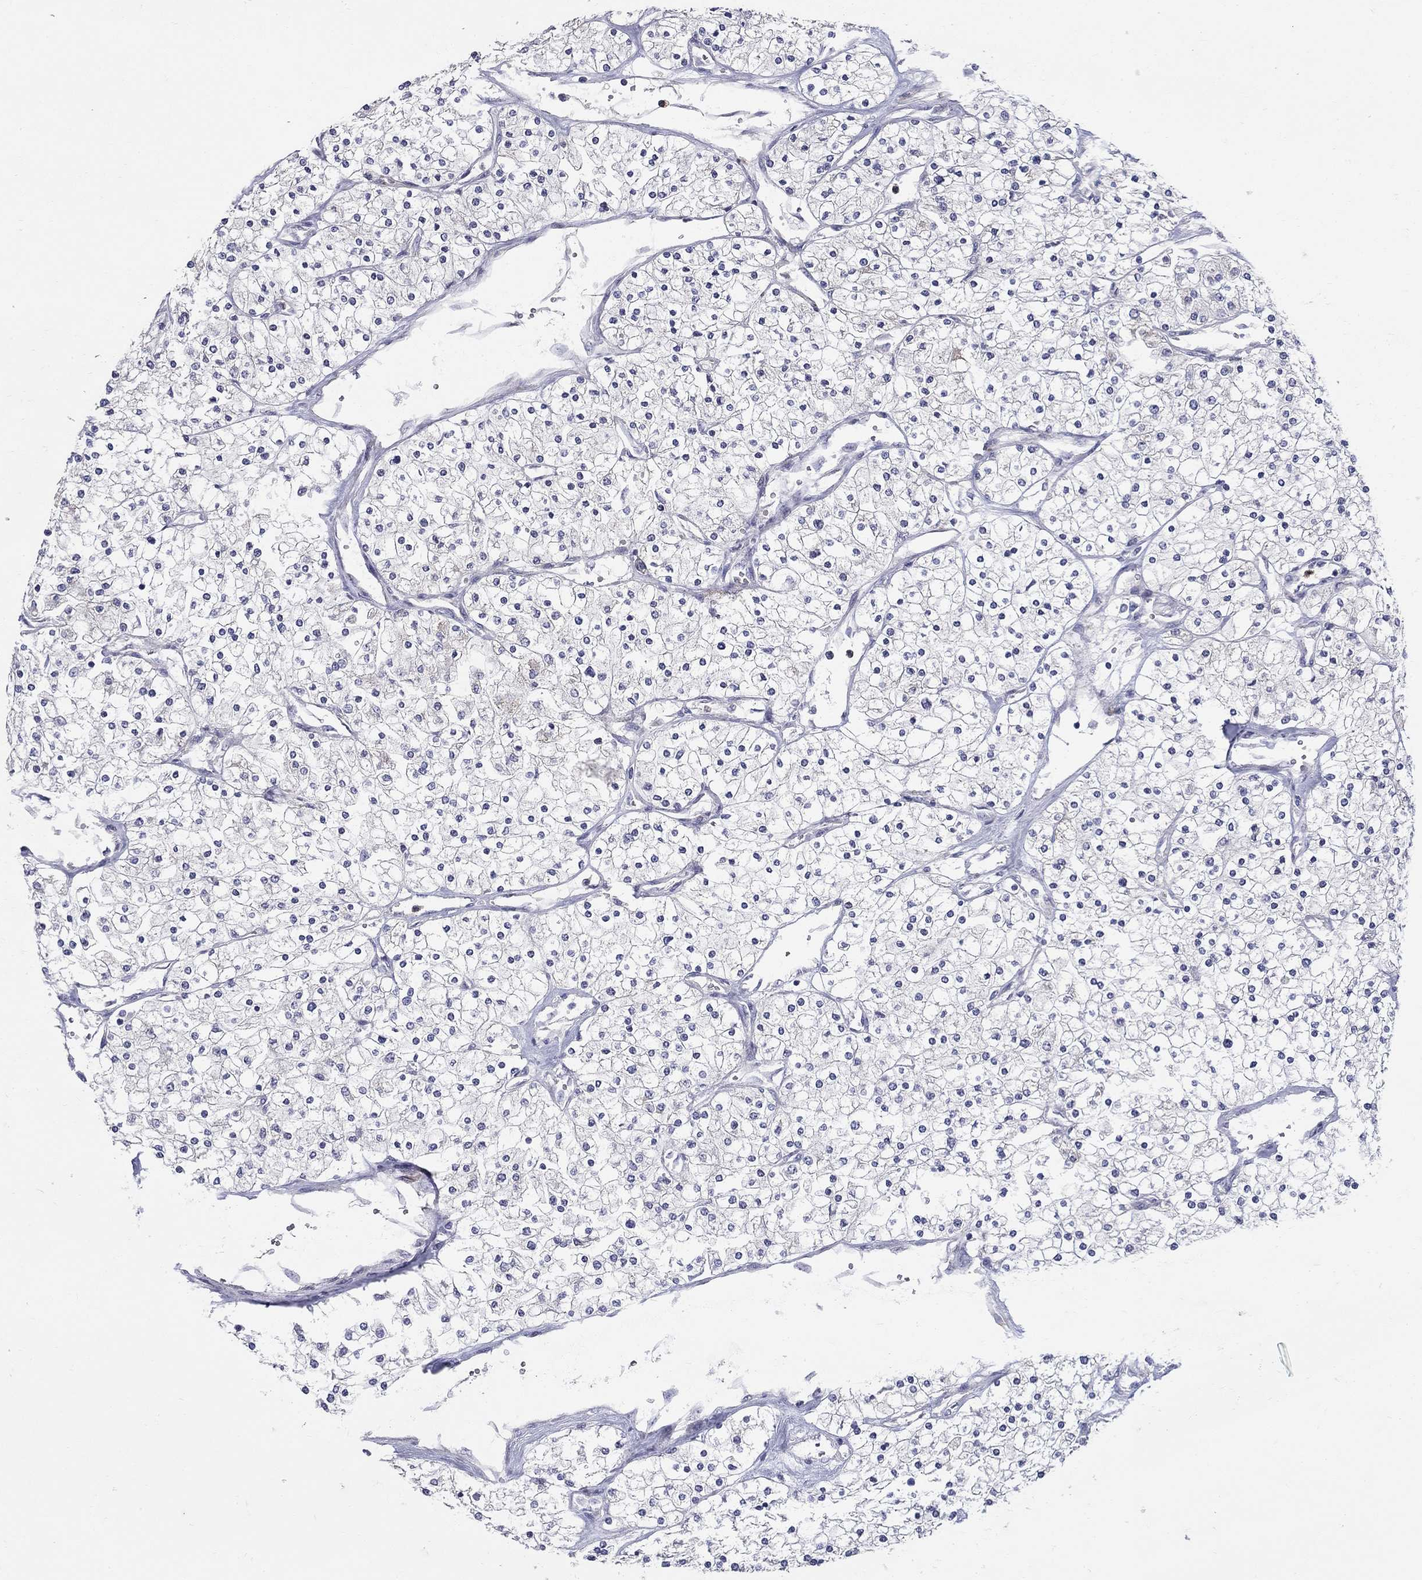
{"staining": {"intensity": "negative", "quantity": "none", "location": "none"}, "tissue": "renal cancer", "cell_type": "Tumor cells", "image_type": "cancer", "snomed": [{"axis": "morphology", "description": "Adenocarcinoma, NOS"}, {"axis": "topography", "description": "Kidney"}], "caption": "A micrograph of human renal cancer (adenocarcinoma) is negative for staining in tumor cells. (DAB (3,3'-diaminobenzidine) IHC, high magnification).", "gene": "HMX2", "patient": {"sex": "male", "age": 80}}